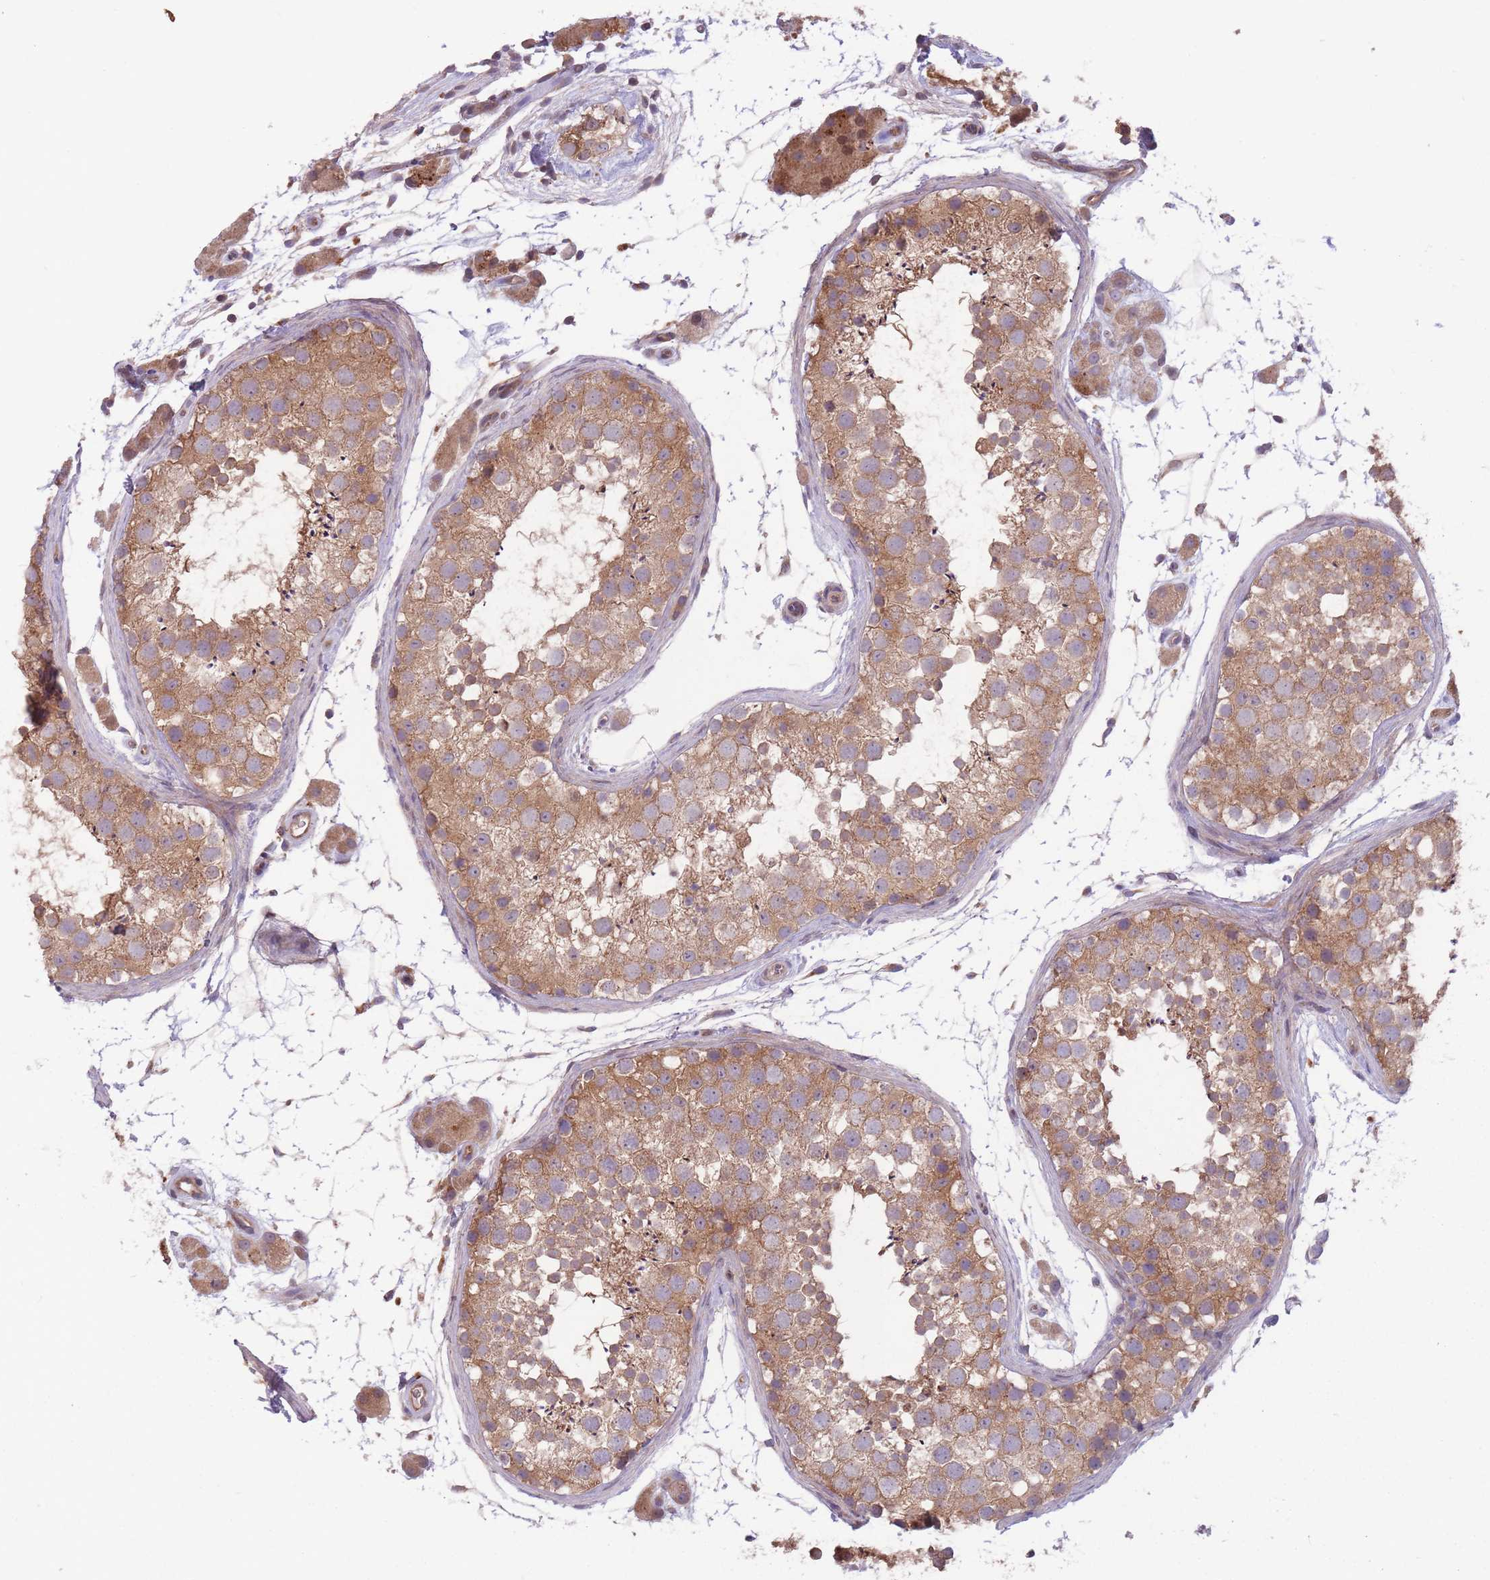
{"staining": {"intensity": "moderate", "quantity": ">75%", "location": "cytoplasmic/membranous"}, "tissue": "testis", "cell_type": "Cells in seminiferous ducts", "image_type": "normal", "snomed": [{"axis": "morphology", "description": "Normal tissue, NOS"}, {"axis": "topography", "description": "Testis"}], "caption": "Immunohistochemistry (IHC) staining of benign testis, which displays medium levels of moderate cytoplasmic/membranous staining in approximately >75% of cells in seminiferous ducts indicating moderate cytoplasmic/membranous protein positivity. The staining was performed using DAB (brown) for protein detection and nuclei were counterstained in hematoxylin (blue).", "gene": "ITPKC", "patient": {"sex": "male", "age": 41}}